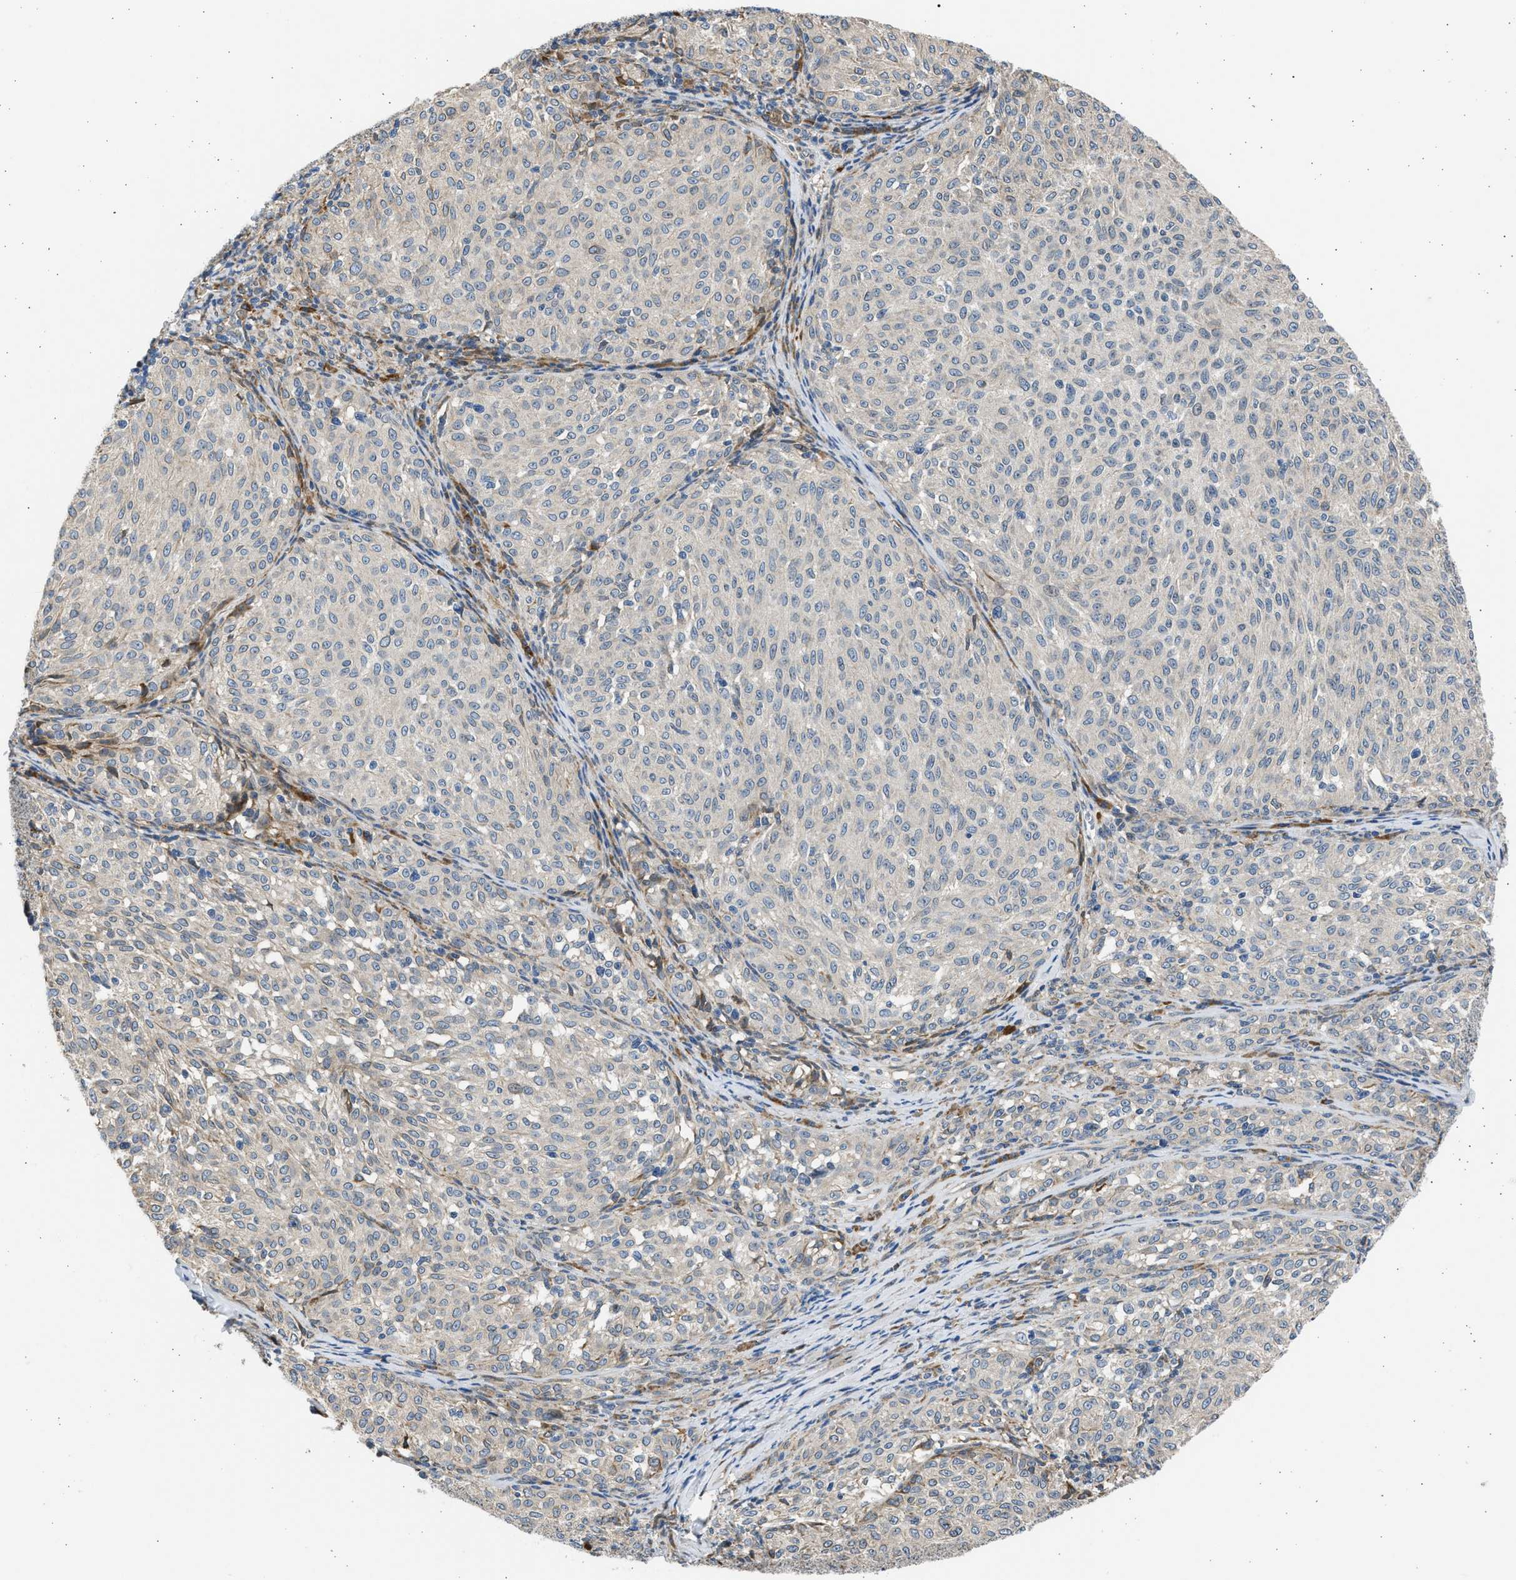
{"staining": {"intensity": "weak", "quantity": "<25%", "location": "cytoplasmic/membranous"}, "tissue": "melanoma", "cell_type": "Tumor cells", "image_type": "cancer", "snomed": [{"axis": "morphology", "description": "Malignant melanoma, NOS"}, {"axis": "topography", "description": "Skin"}], "caption": "IHC of human melanoma demonstrates no staining in tumor cells. (IHC, brightfield microscopy, high magnification).", "gene": "PLD2", "patient": {"sex": "female", "age": 72}}